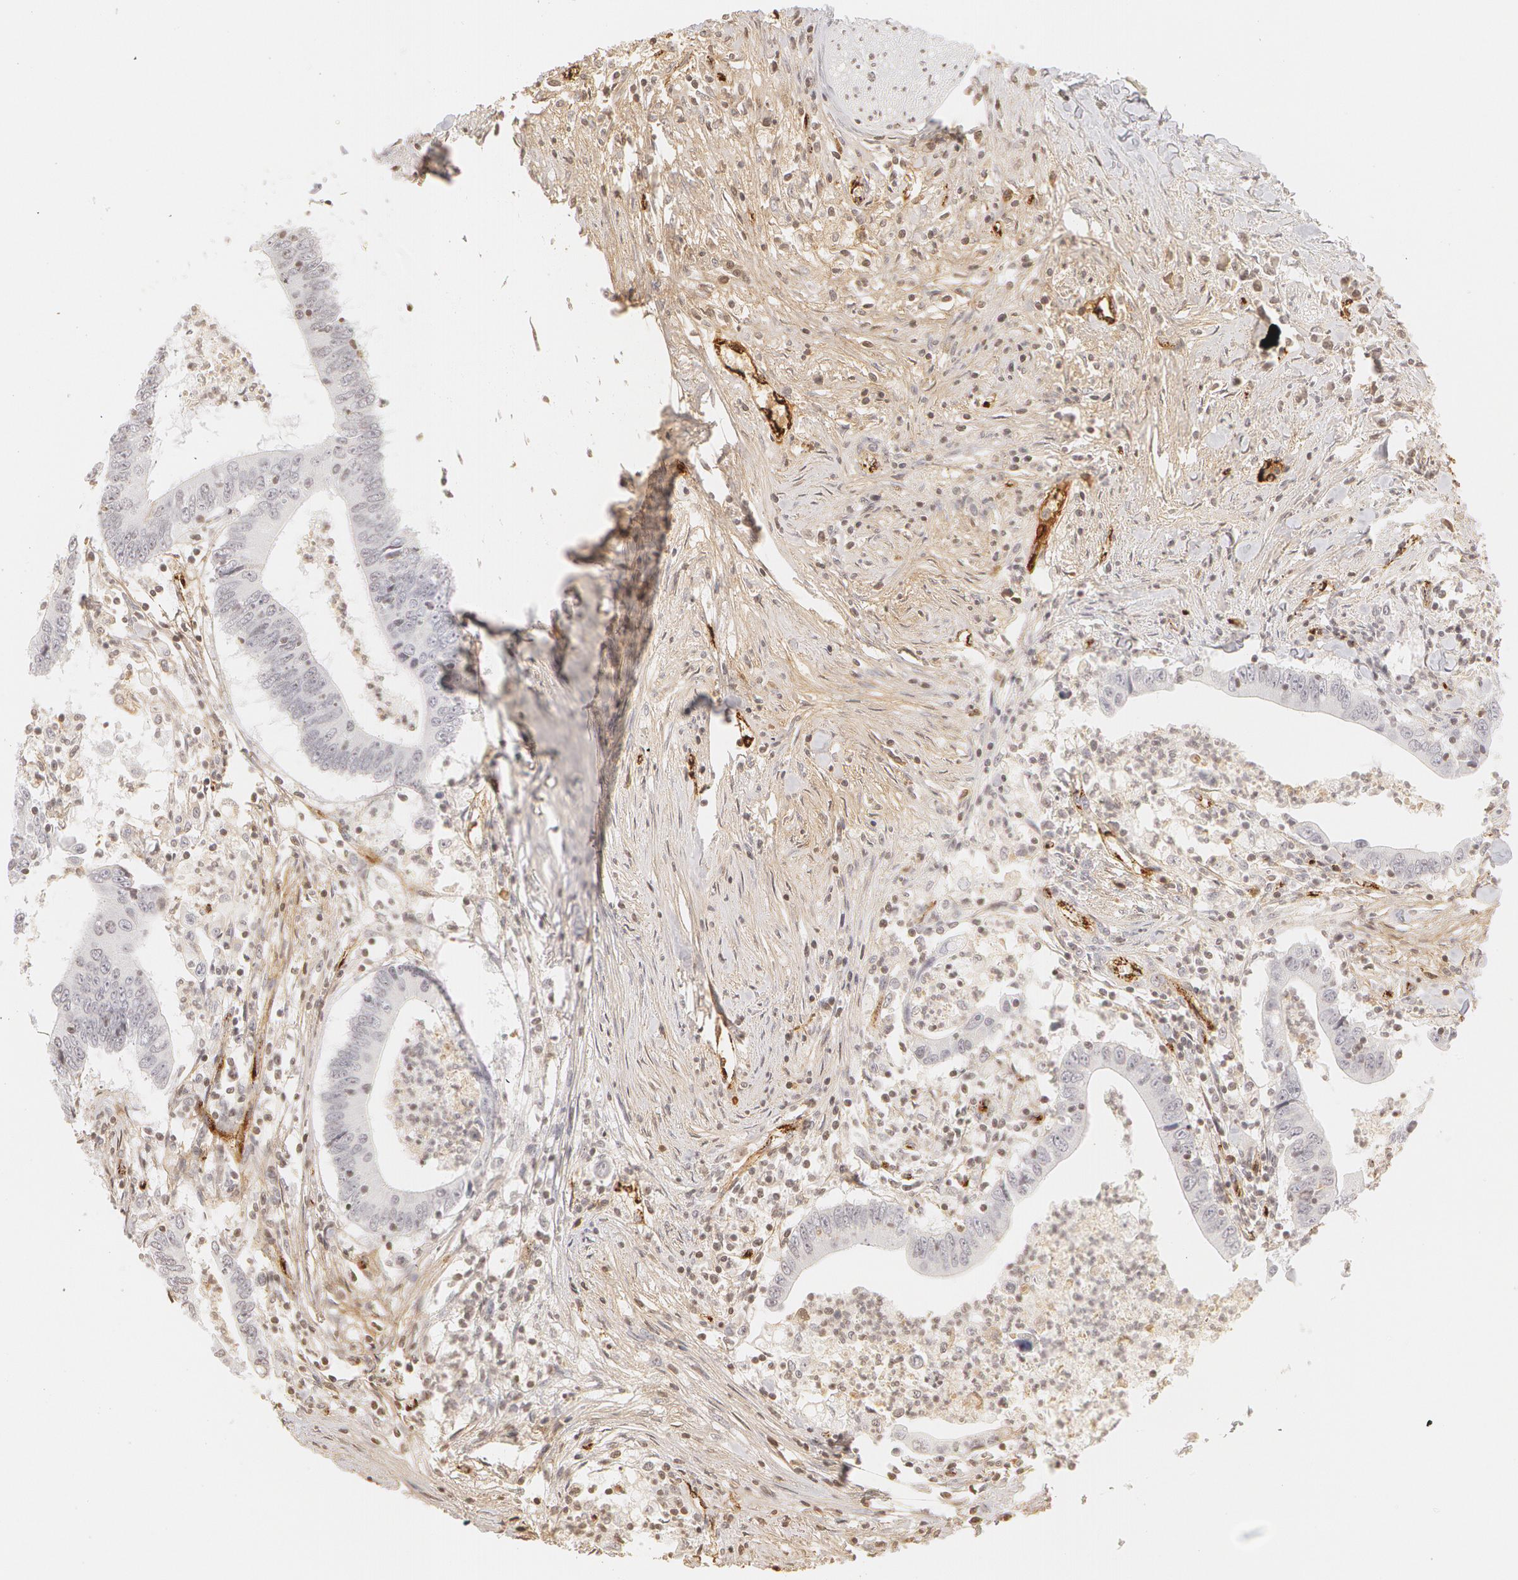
{"staining": {"intensity": "negative", "quantity": "none", "location": "none"}, "tissue": "colorectal cancer", "cell_type": "Tumor cells", "image_type": "cancer", "snomed": [{"axis": "morphology", "description": "Adenocarcinoma, NOS"}, {"axis": "topography", "description": "Colon"}], "caption": "Immunohistochemical staining of human colorectal cancer (adenocarcinoma) shows no significant staining in tumor cells.", "gene": "VWF", "patient": {"sex": "male", "age": 55}}